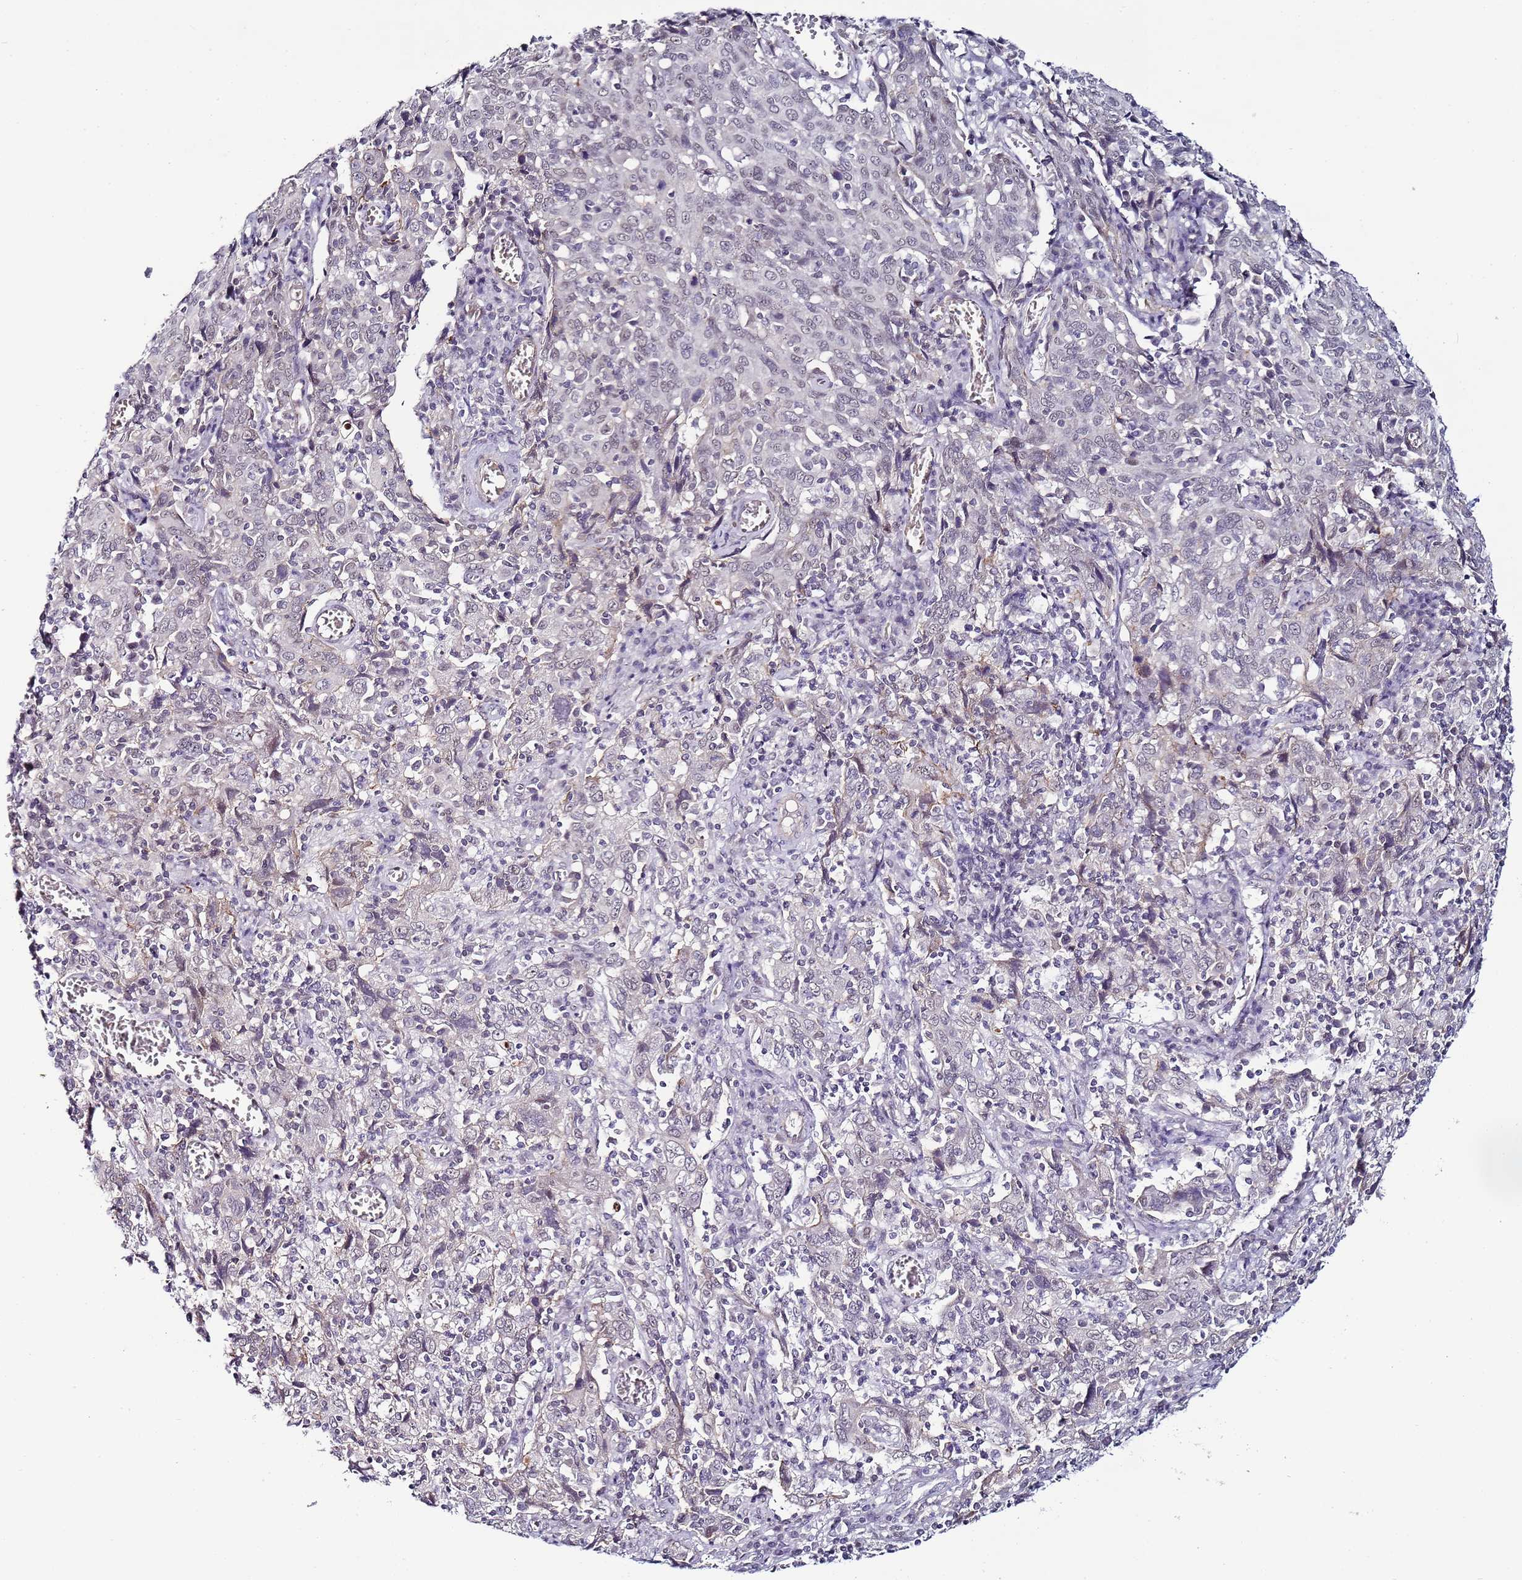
{"staining": {"intensity": "negative", "quantity": "none", "location": "none"}, "tissue": "cervical cancer", "cell_type": "Tumor cells", "image_type": "cancer", "snomed": [{"axis": "morphology", "description": "Squamous cell carcinoma, NOS"}, {"axis": "topography", "description": "Cervix"}], "caption": "Cervical cancer was stained to show a protein in brown. There is no significant positivity in tumor cells.", "gene": "PSMA7", "patient": {"sex": "female", "age": 46}}